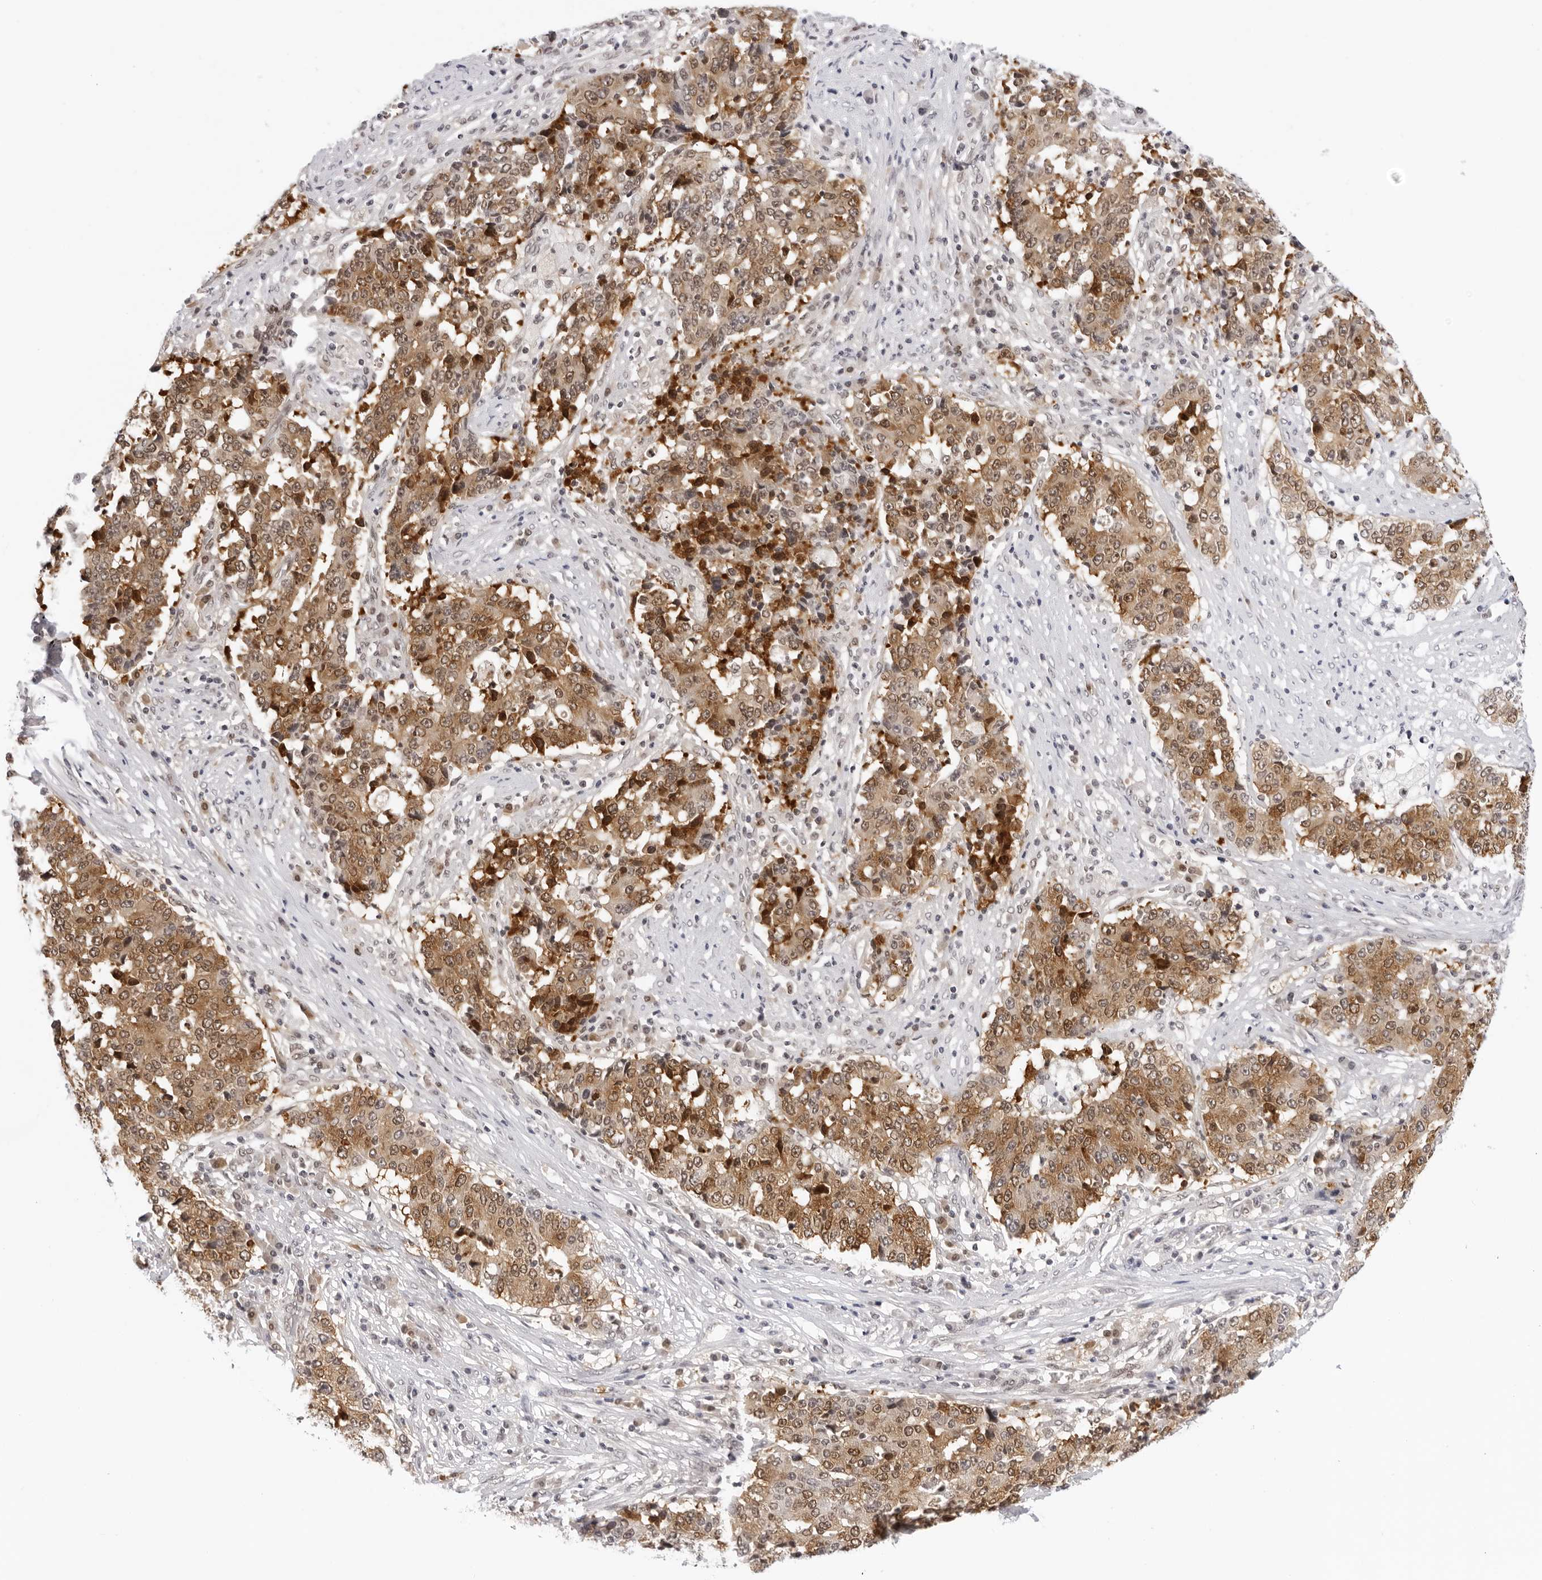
{"staining": {"intensity": "moderate", "quantity": ">75%", "location": "cytoplasmic/membranous,nuclear"}, "tissue": "stomach cancer", "cell_type": "Tumor cells", "image_type": "cancer", "snomed": [{"axis": "morphology", "description": "Adenocarcinoma, NOS"}, {"axis": "topography", "description": "Stomach"}], "caption": "Protein expression analysis of stomach cancer (adenocarcinoma) exhibits moderate cytoplasmic/membranous and nuclear staining in about >75% of tumor cells.", "gene": "WDR77", "patient": {"sex": "male", "age": 59}}